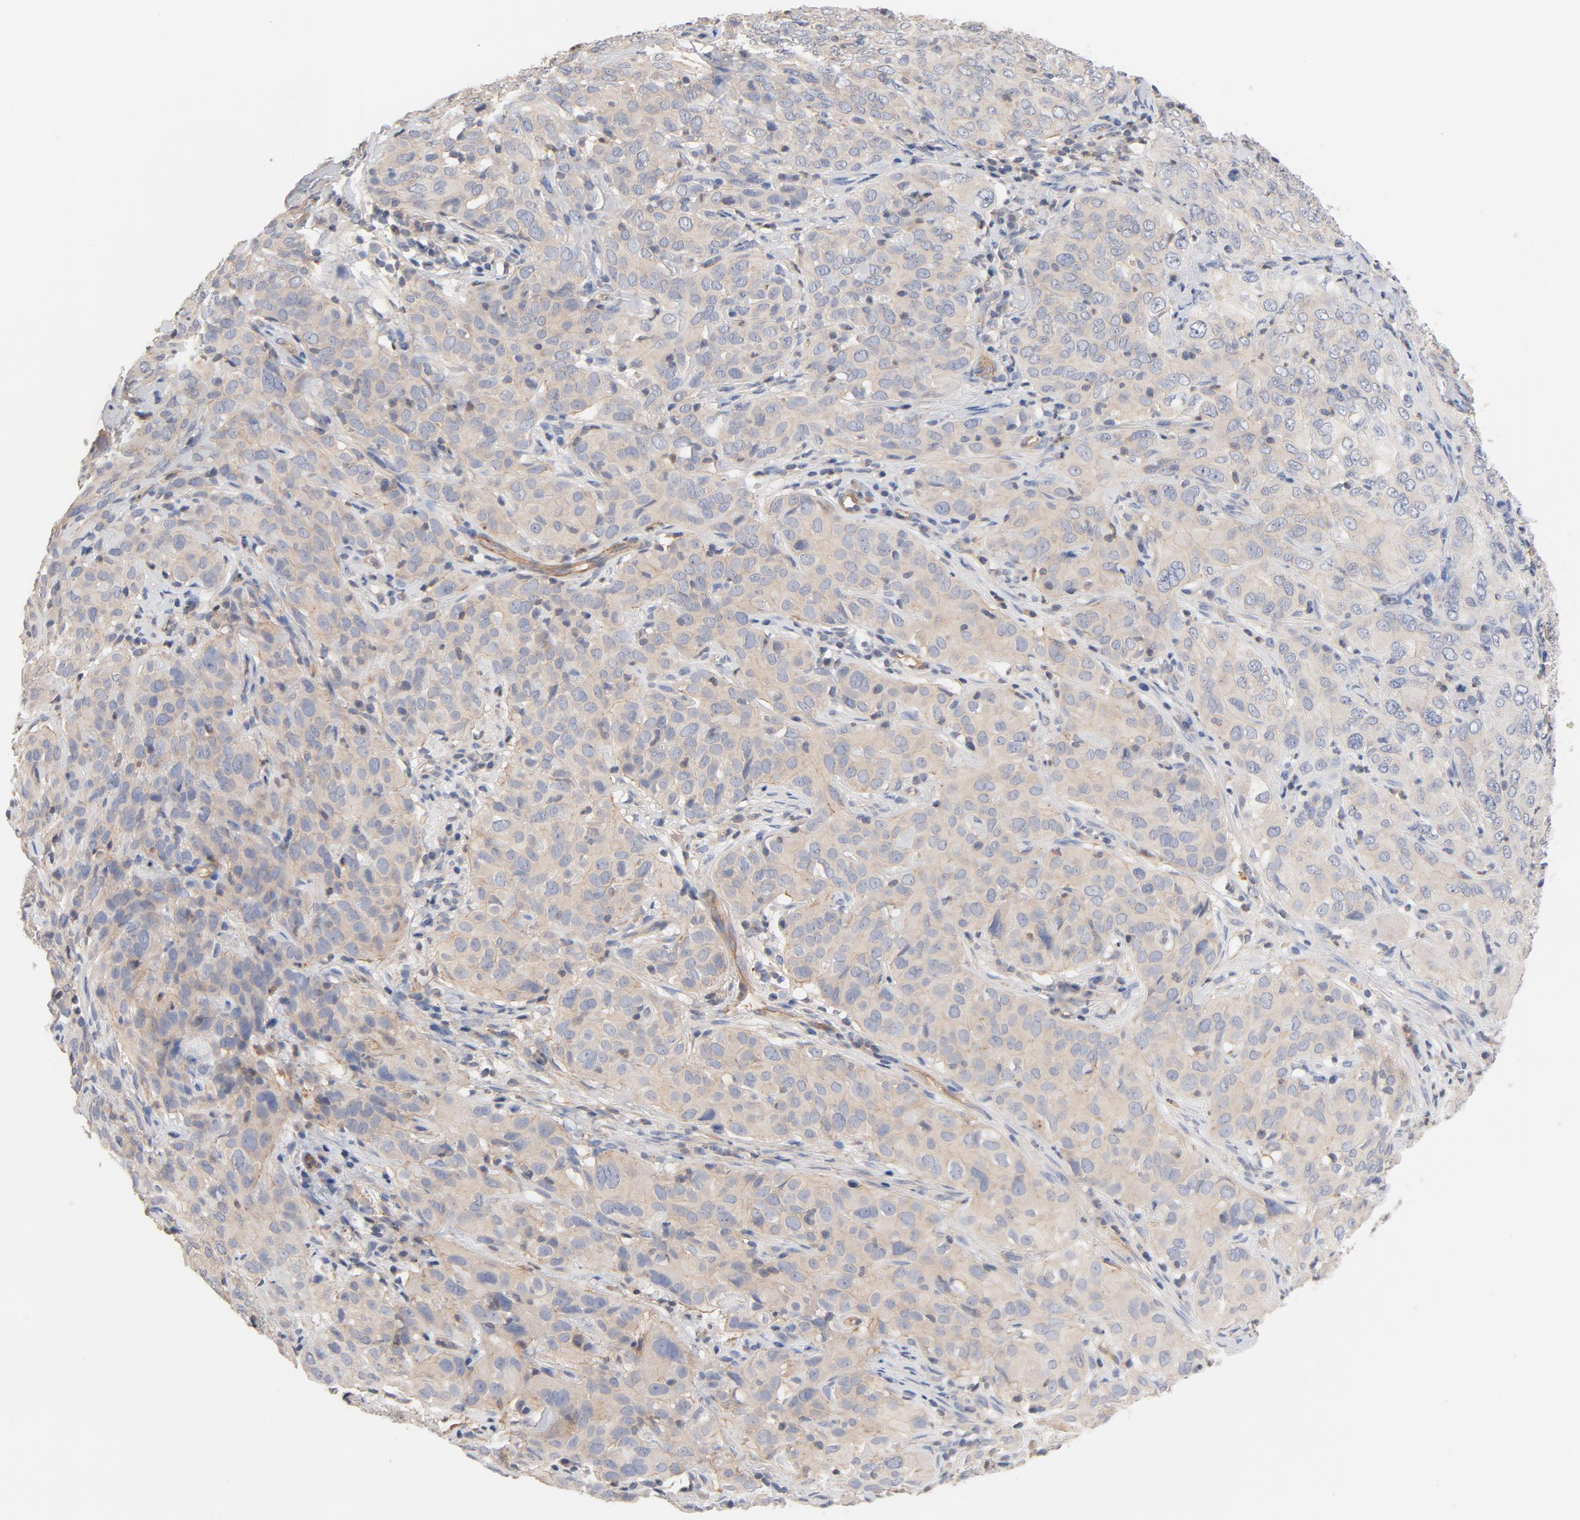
{"staining": {"intensity": "weak", "quantity": ">75%", "location": "cytoplasmic/membranous"}, "tissue": "cervical cancer", "cell_type": "Tumor cells", "image_type": "cancer", "snomed": [{"axis": "morphology", "description": "Squamous cell carcinoma, NOS"}, {"axis": "topography", "description": "Cervix"}], "caption": "A brown stain labels weak cytoplasmic/membranous expression of a protein in human squamous cell carcinoma (cervical) tumor cells.", "gene": "STRN3", "patient": {"sex": "female", "age": 38}}